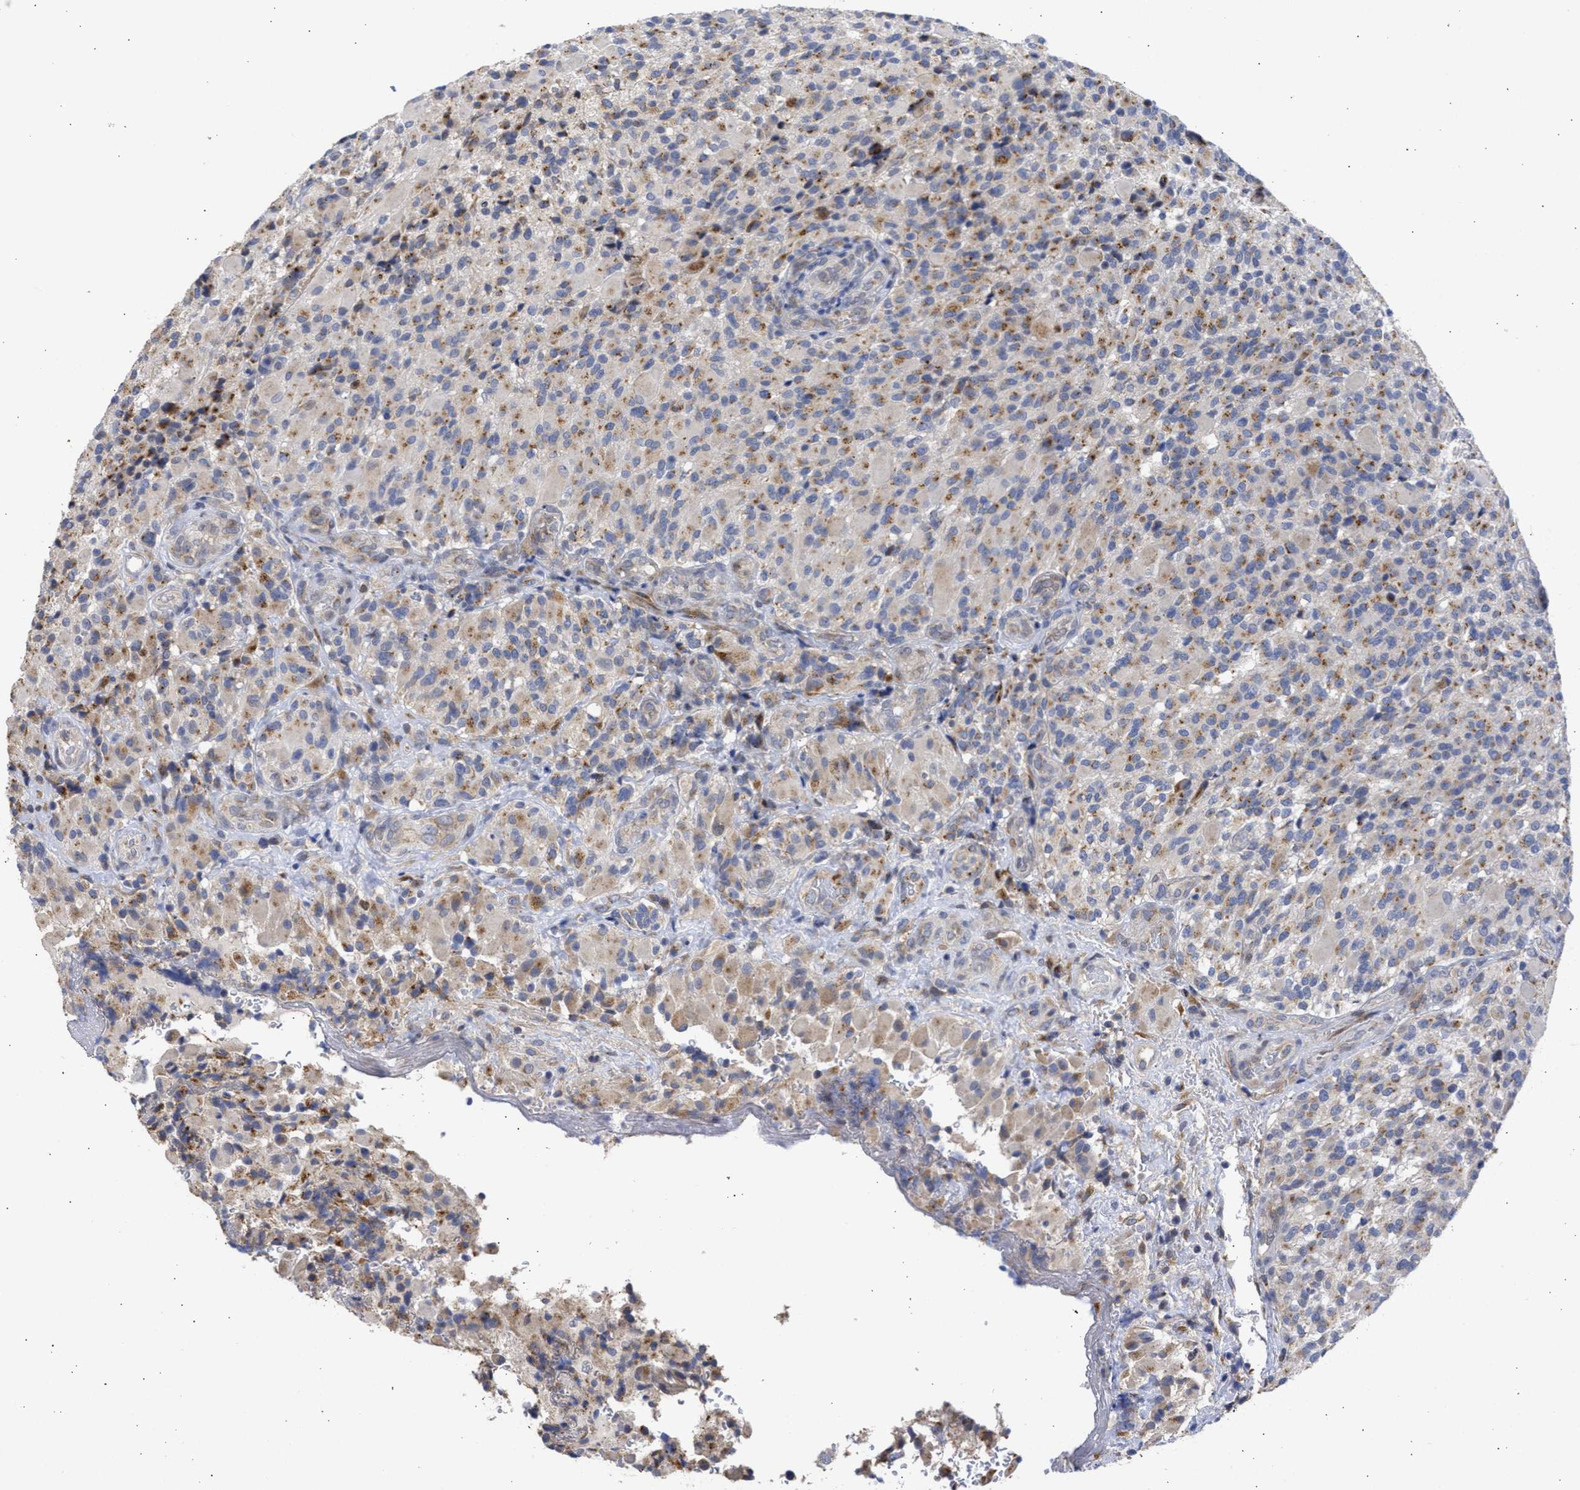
{"staining": {"intensity": "moderate", "quantity": ">75%", "location": "cytoplasmic/membranous"}, "tissue": "glioma", "cell_type": "Tumor cells", "image_type": "cancer", "snomed": [{"axis": "morphology", "description": "Glioma, malignant, High grade"}, {"axis": "topography", "description": "Brain"}], "caption": "Immunohistochemical staining of glioma reveals medium levels of moderate cytoplasmic/membranous staining in approximately >75% of tumor cells.", "gene": "TMED1", "patient": {"sex": "male", "age": 71}}